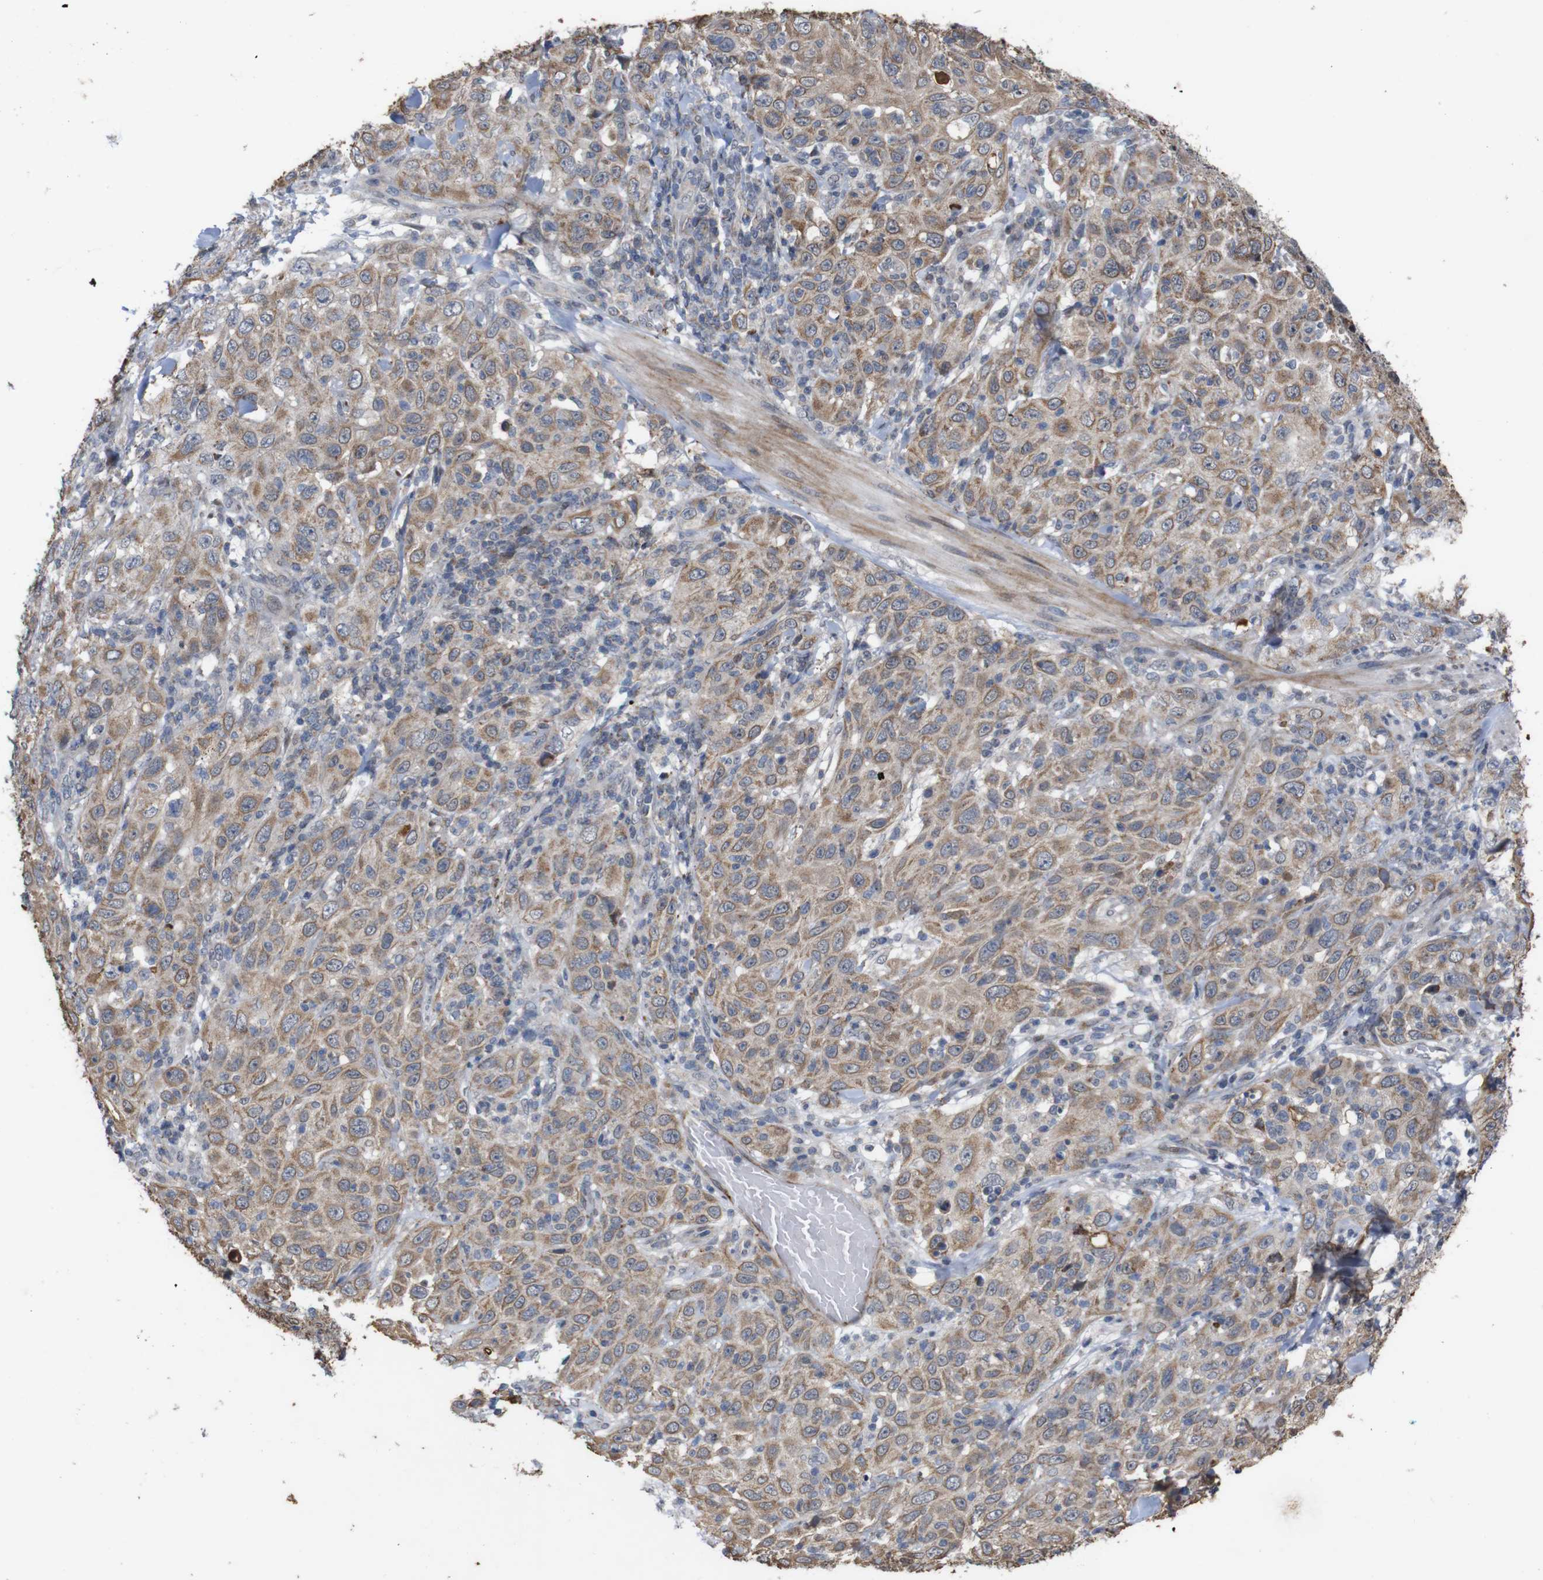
{"staining": {"intensity": "moderate", "quantity": ">75%", "location": "cytoplasmic/membranous"}, "tissue": "skin cancer", "cell_type": "Tumor cells", "image_type": "cancer", "snomed": [{"axis": "morphology", "description": "Squamous cell carcinoma, NOS"}, {"axis": "topography", "description": "Skin"}], "caption": "Skin squamous cell carcinoma stained with DAB (3,3'-diaminobenzidine) IHC reveals medium levels of moderate cytoplasmic/membranous positivity in about >75% of tumor cells. Immunohistochemistry stains the protein of interest in brown and the nuclei are stained blue.", "gene": "ATP7B", "patient": {"sex": "female", "age": 88}}